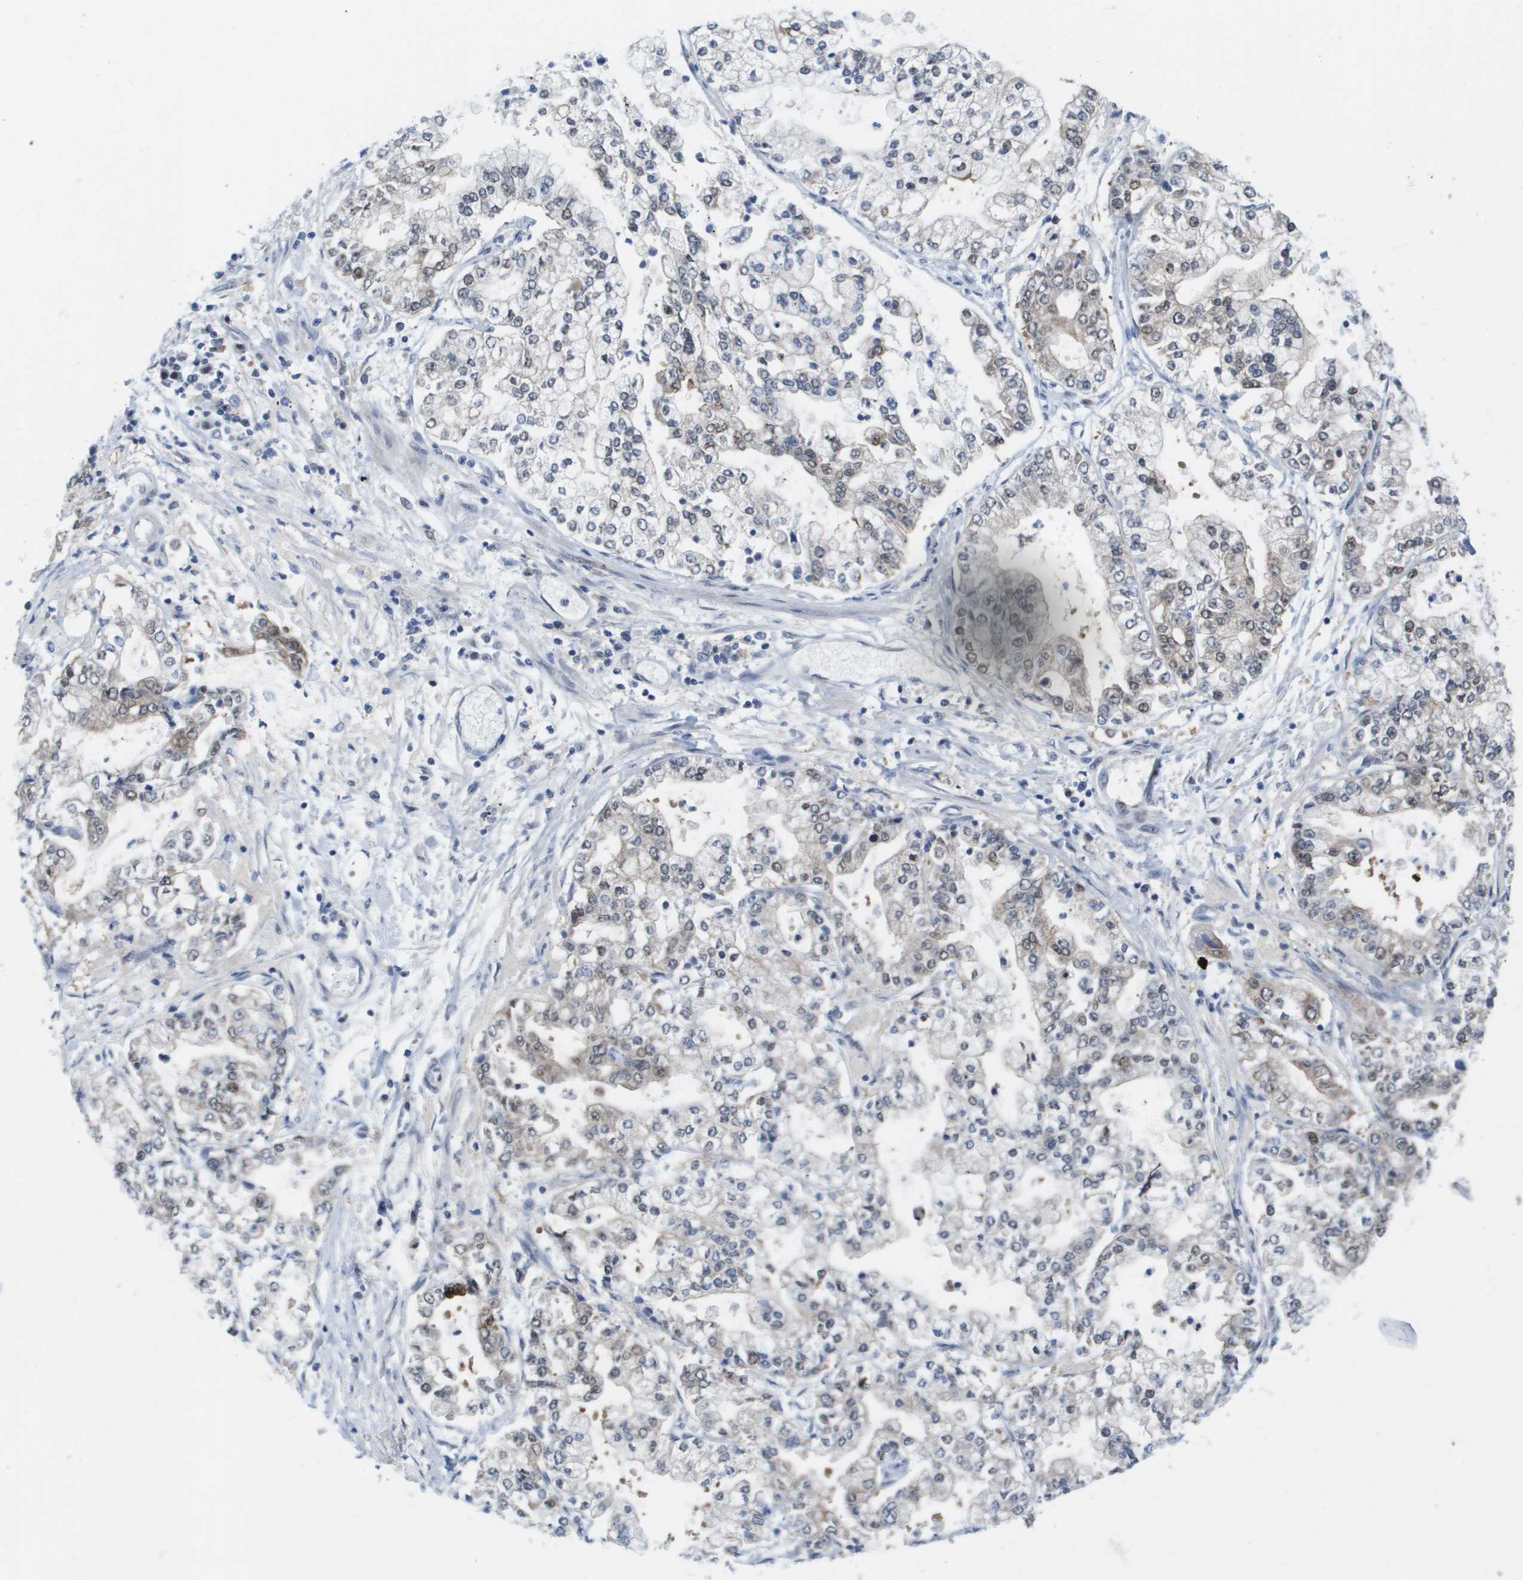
{"staining": {"intensity": "moderate", "quantity": "<25%", "location": "cytoplasmic/membranous,nuclear"}, "tissue": "stomach cancer", "cell_type": "Tumor cells", "image_type": "cancer", "snomed": [{"axis": "morphology", "description": "Adenocarcinoma, NOS"}, {"axis": "topography", "description": "Stomach"}], "caption": "Stomach cancer (adenocarcinoma) stained with a brown dye shows moderate cytoplasmic/membranous and nuclear positive staining in about <25% of tumor cells.", "gene": "FKBP4", "patient": {"sex": "male", "age": 76}}